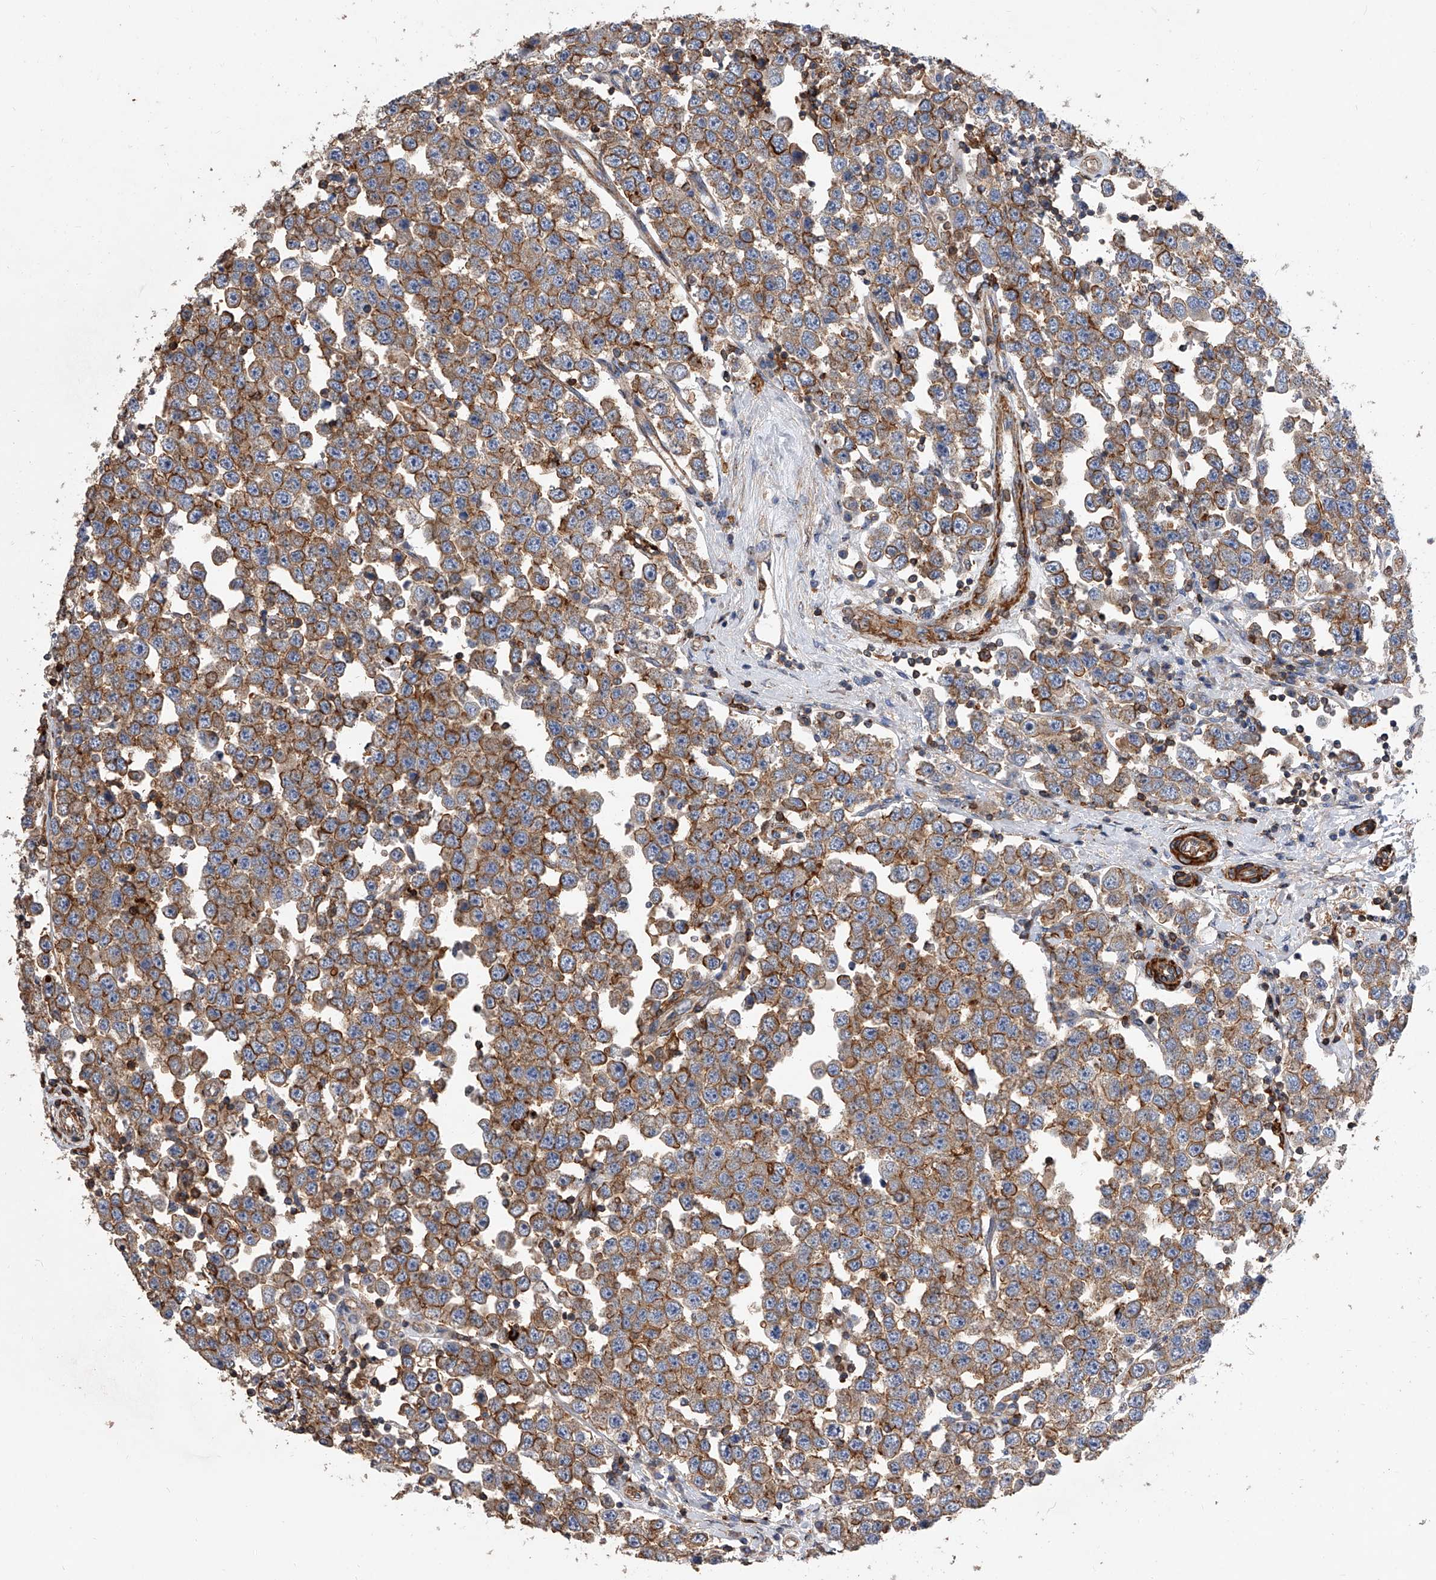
{"staining": {"intensity": "moderate", "quantity": ">75%", "location": "cytoplasmic/membranous"}, "tissue": "testis cancer", "cell_type": "Tumor cells", "image_type": "cancer", "snomed": [{"axis": "morphology", "description": "Seminoma, NOS"}, {"axis": "topography", "description": "Testis"}], "caption": "IHC of human testis cancer exhibits medium levels of moderate cytoplasmic/membranous staining in approximately >75% of tumor cells. (DAB = brown stain, brightfield microscopy at high magnification).", "gene": "PISD", "patient": {"sex": "male", "age": 28}}